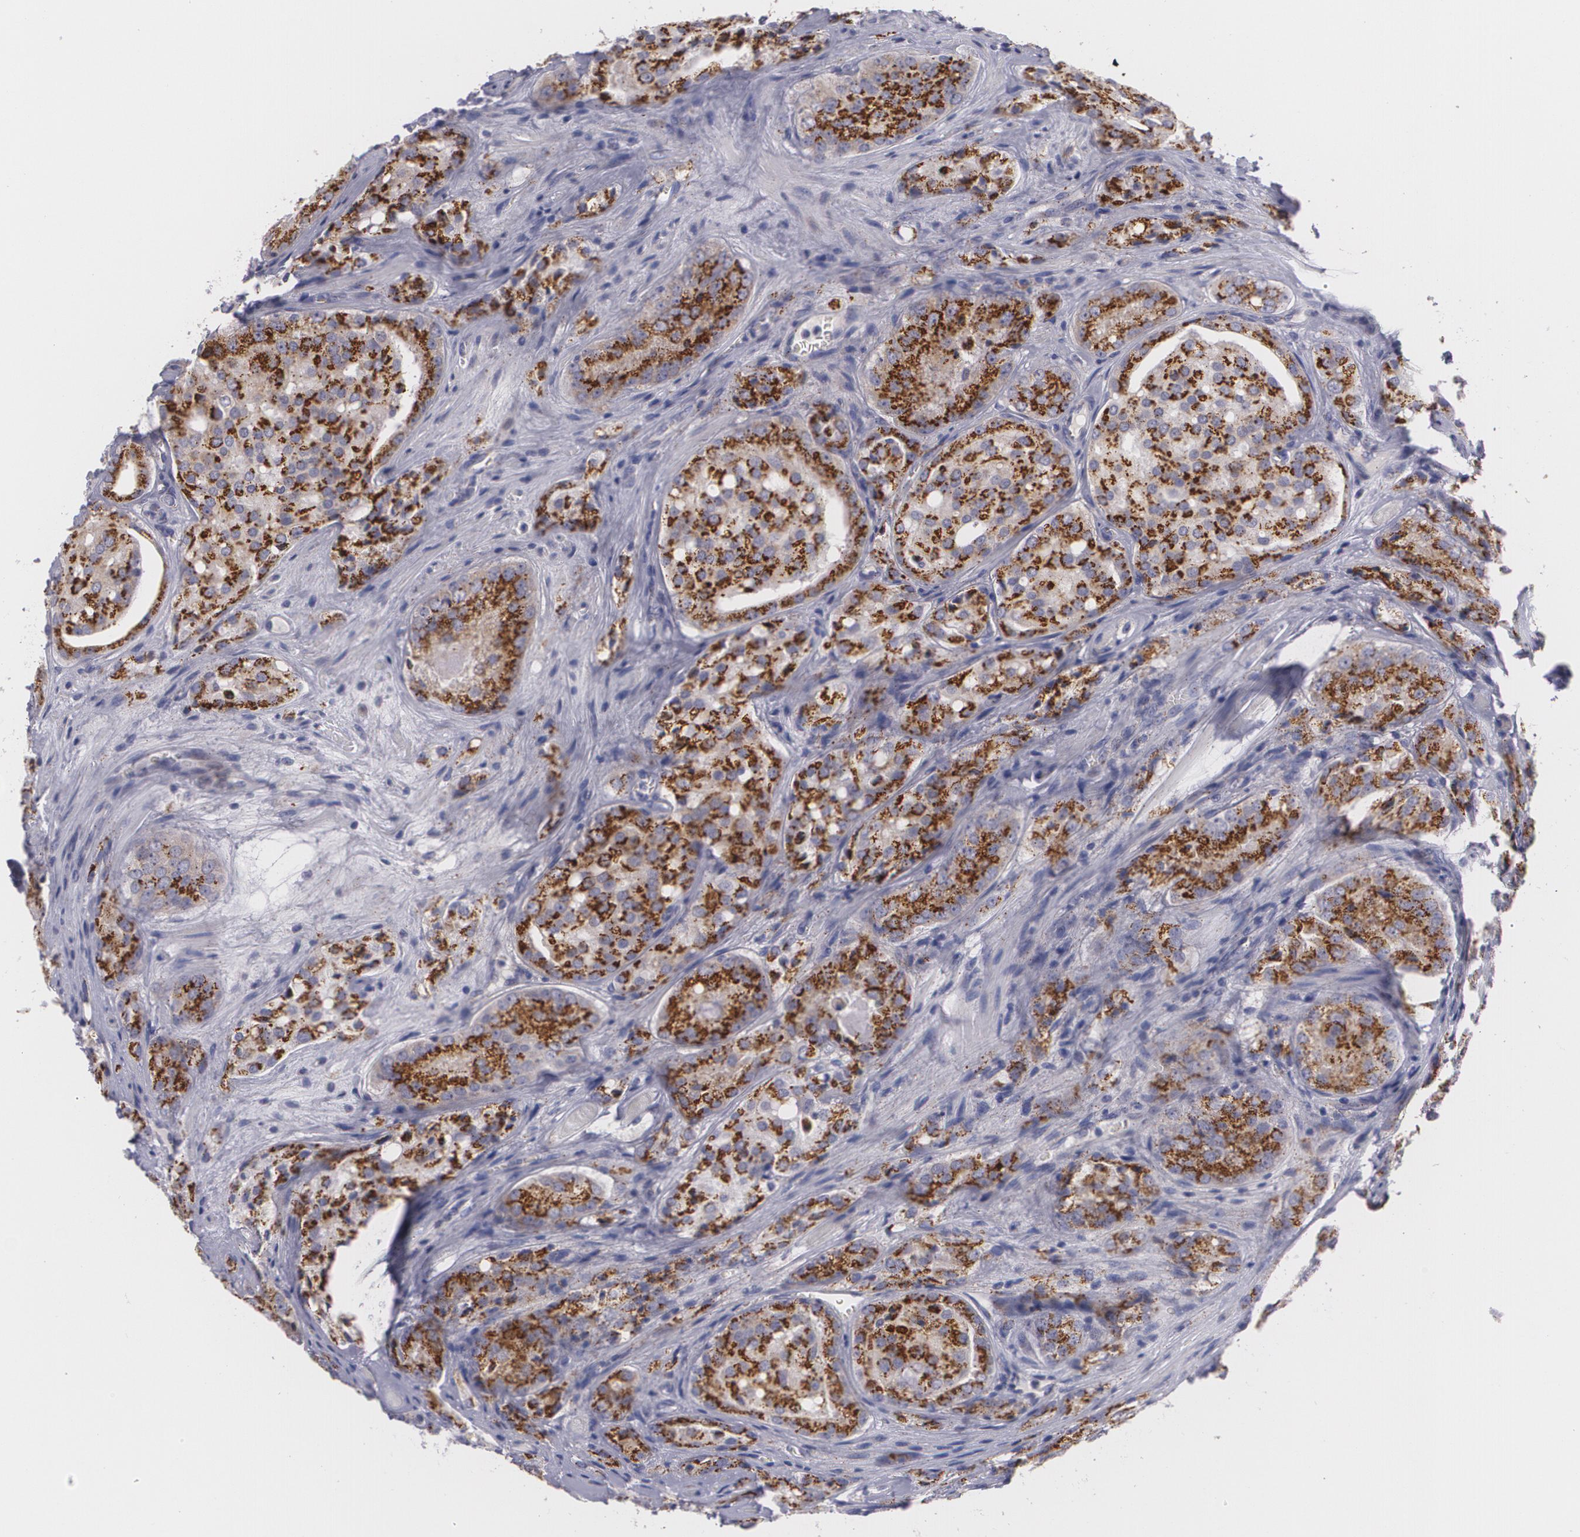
{"staining": {"intensity": "strong", "quantity": ">75%", "location": "cytoplasmic/membranous"}, "tissue": "prostate cancer", "cell_type": "Tumor cells", "image_type": "cancer", "snomed": [{"axis": "morphology", "description": "Adenocarcinoma, Medium grade"}, {"axis": "topography", "description": "Prostate"}], "caption": "Immunohistochemical staining of human medium-grade adenocarcinoma (prostate) demonstrates strong cytoplasmic/membranous protein expression in approximately >75% of tumor cells.", "gene": "CILK1", "patient": {"sex": "male", "age": 60}}